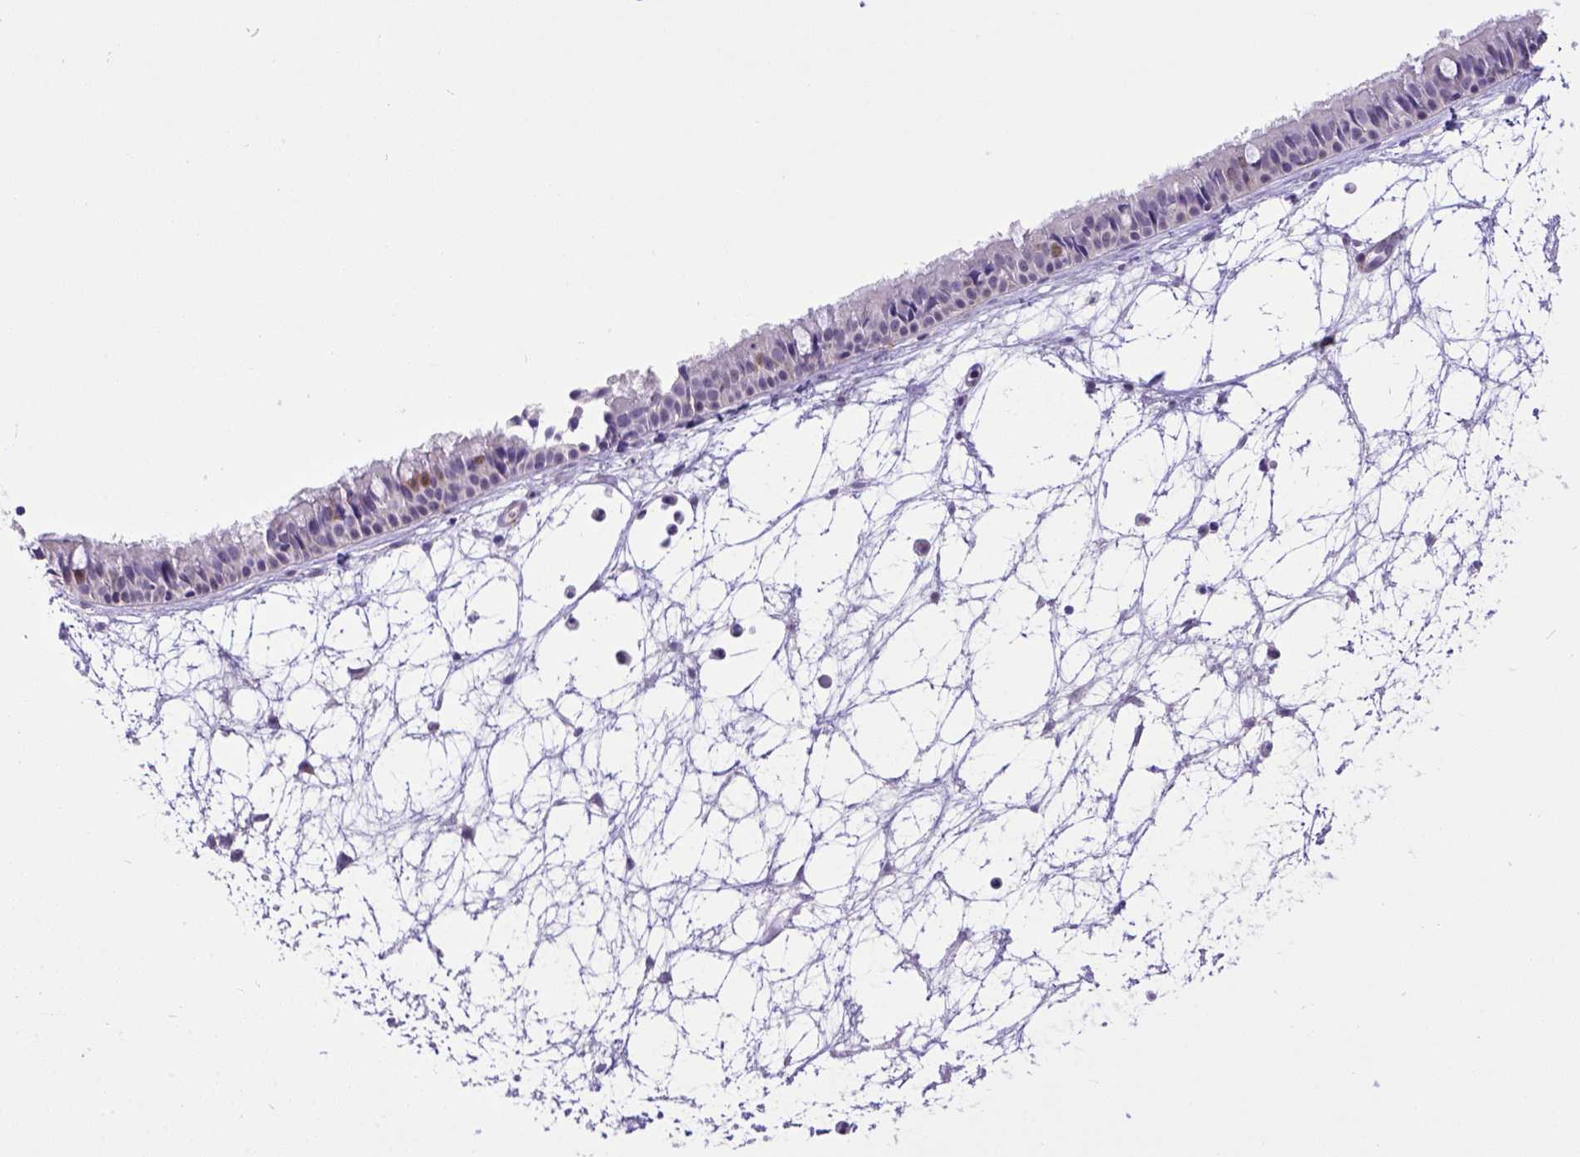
{"staining": {"intensity": "negative", "quantity": "none", "location": "none"}, "tissue": "nasopharynx", "cell_type": "Respiratory epithelial cells", "image_type": "normal", "snomed": [{"axis": "morphology", "description": "Normal tissue, NOS"}, {"axis": "topography", "description": "Nasopharynx"}], "caption": "Immunohistochemistry histopathology image of normal nasopharynx stained for a protein (brown), which shows no expression in respiratory epithelial cells.", "gene": "BTN1A1", "patient": {"sex": "male", "age": 31}}